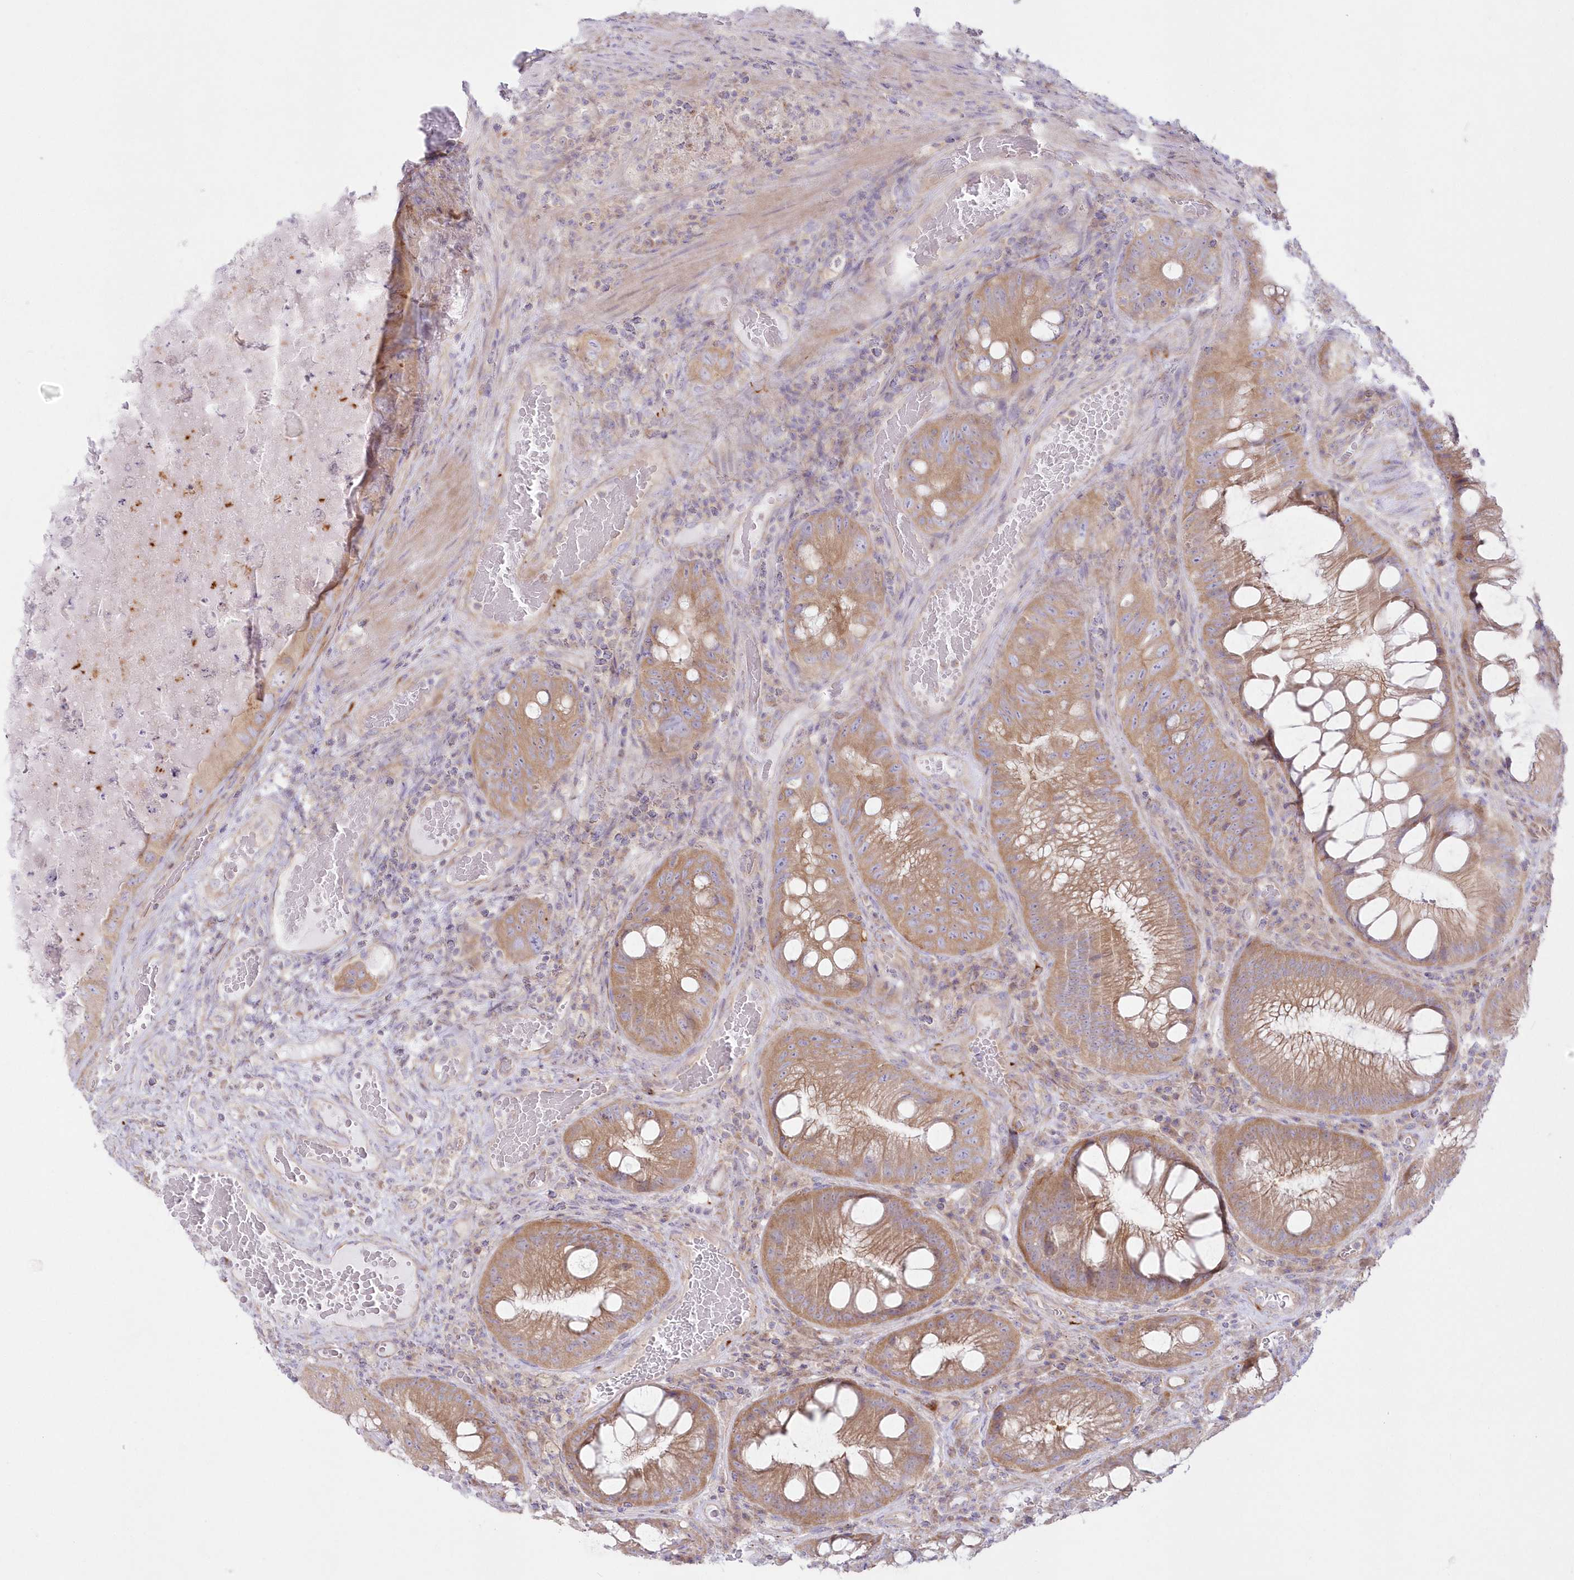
{"staining": {"intensity": "moderate", "quantity": ">75%", "location": "cytoplasmic/membranous"}, "tissue": "colorectal cancer", "cell_type": "Tumor cells", "image_type": "cancer", "snomed": [{"axis": "morphology", "description": "Adenocarcinoma, NOS"}, {"axis": "topography", "description": "Rectum"}], "caption": "Protein expression analysis of human colorectal cancer (adenocarcinoma) reveals moderate cytoplasmic/membranous expression in approximately >75% of tumor cells.", "gene": "ZNF843", "patient": {"sex": "male", "age": 63}}